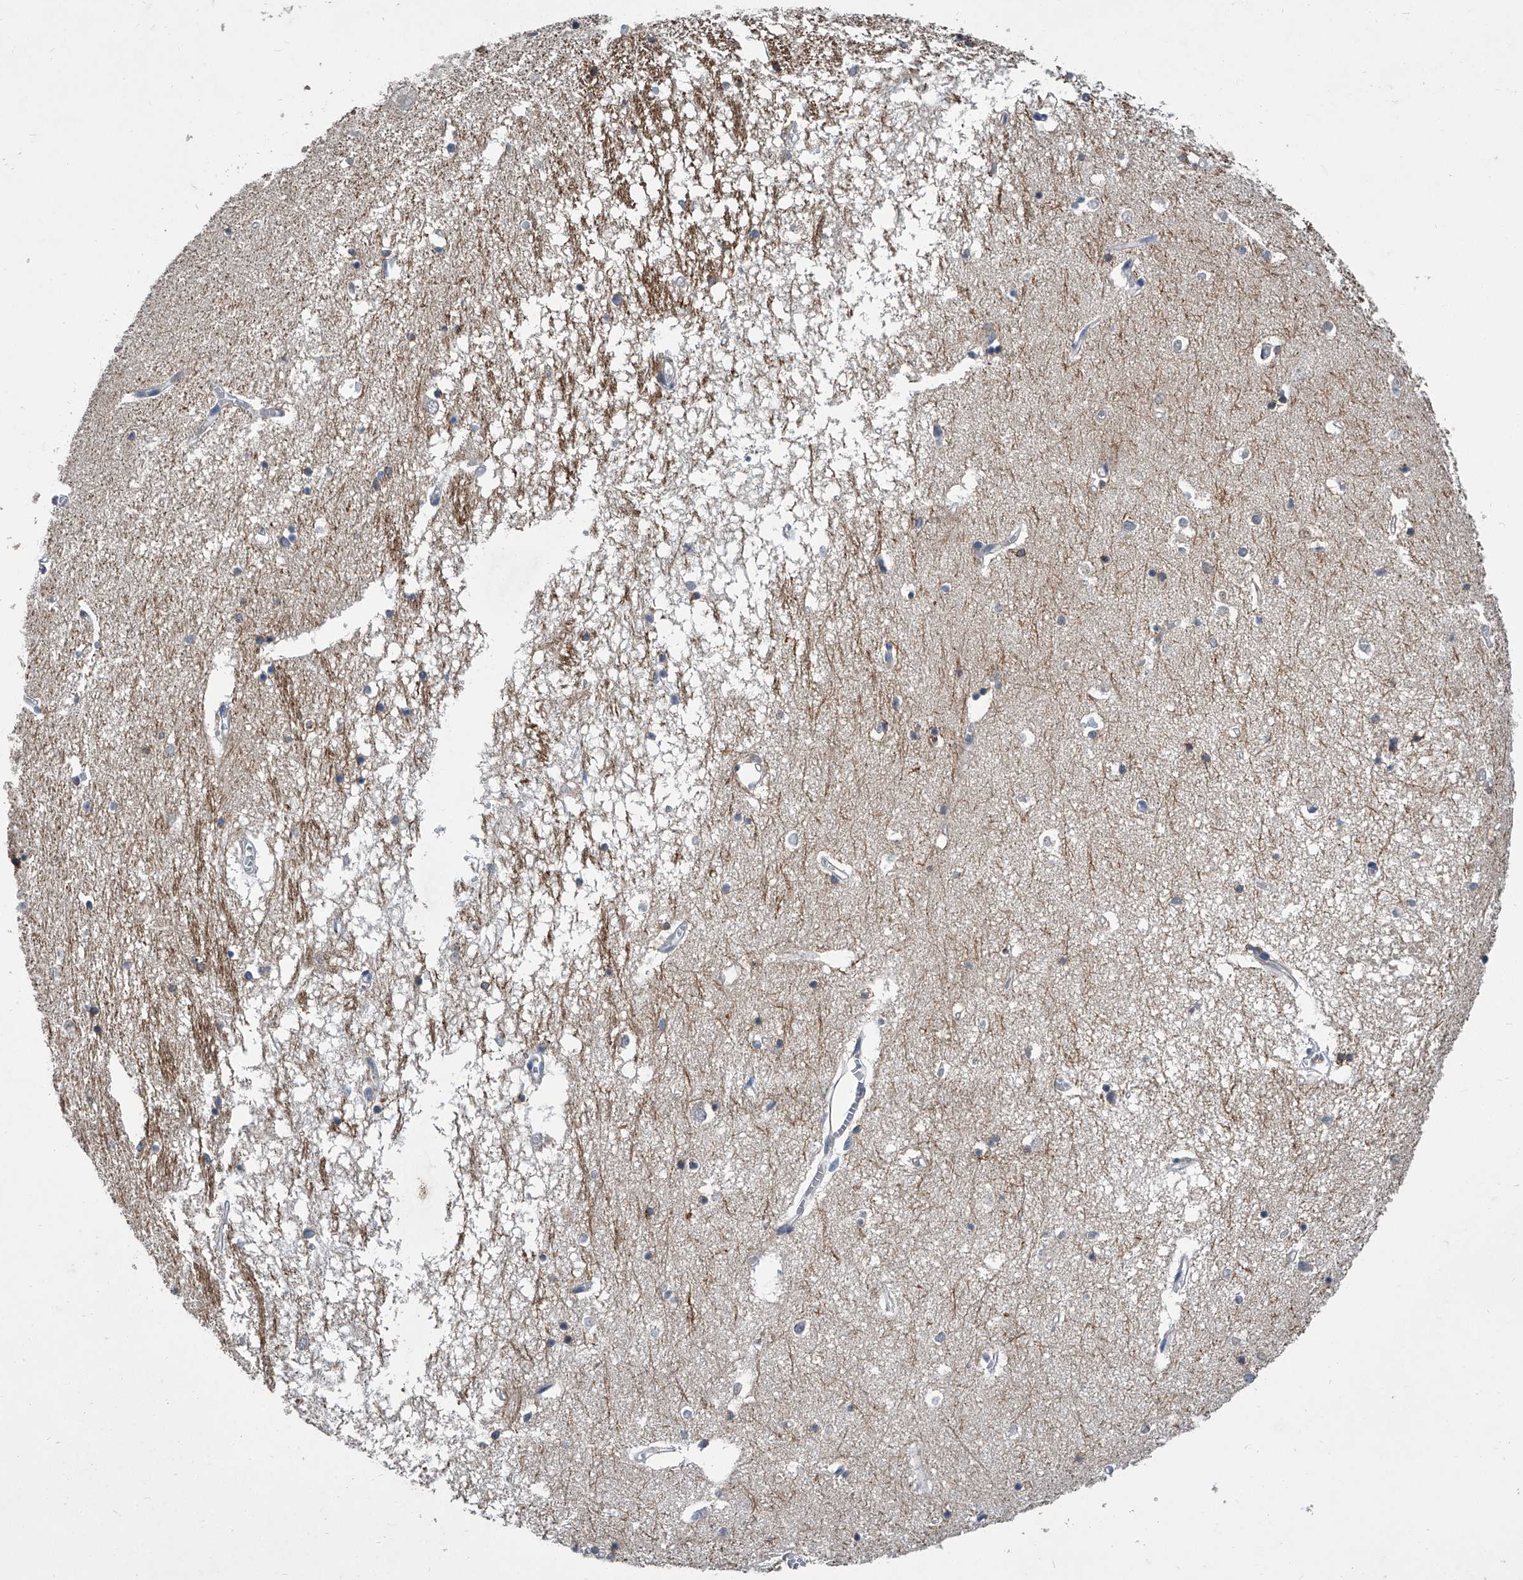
{"staining": {"intensity": "negative", "quantity": "none", "location": "none"}, "tissue": "hippocampus", "cell_type": "Glial cells", "image_type": "normal", "snomed": [{"axis": "morphology", "description": "Normal tissue, NOS"}, {"axis": "topography", "description": "Hippocampus"}], "caption": "IHC histopathology image of normal human hippocampus stained for a protein (brown), which exhibits no staining in glial cells.", "gene": "MAP4K3", "patient": {"sex": "male", "age": 70}}